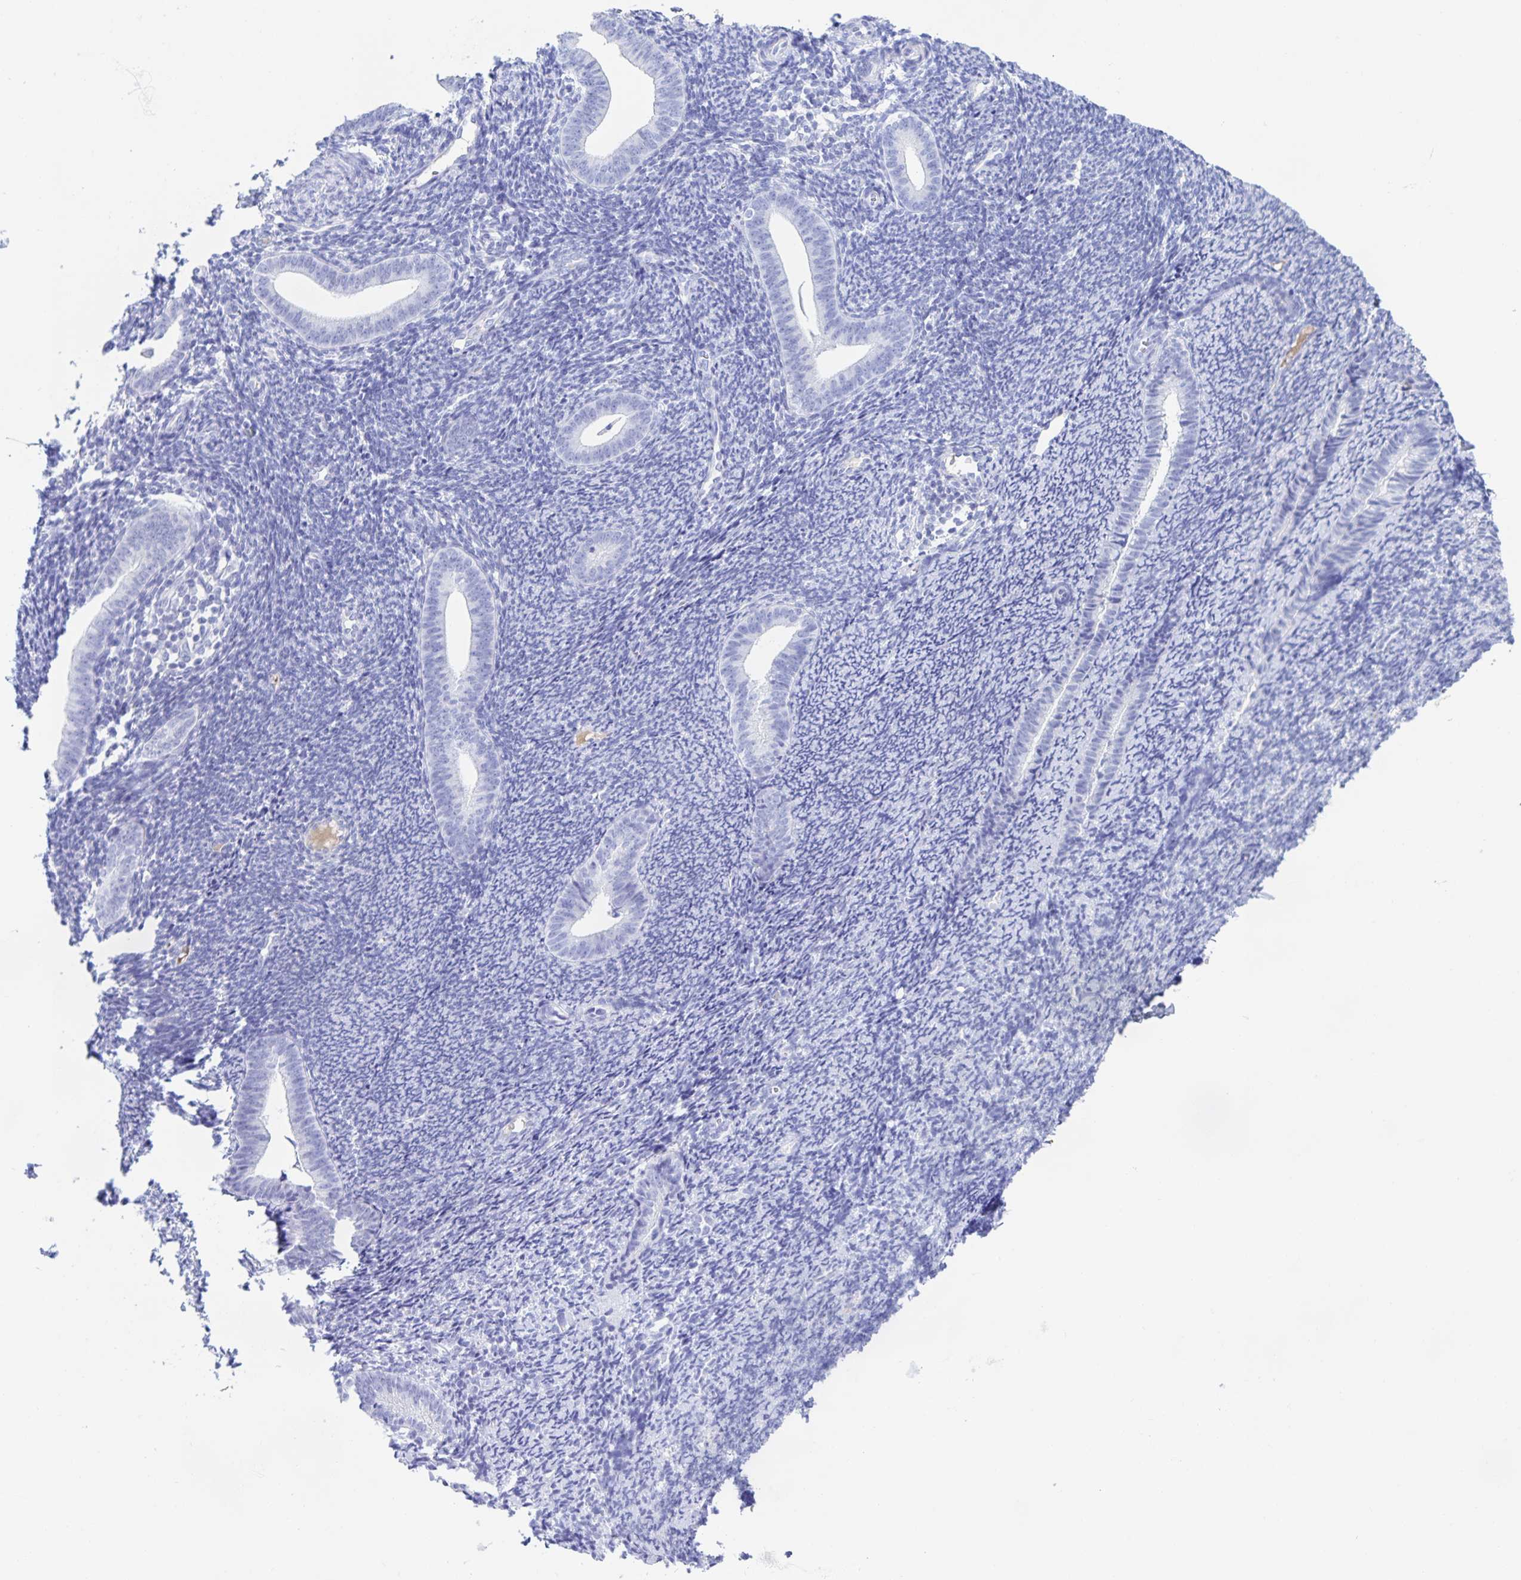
{"staining": {"intensity": "negative", "quantity": "none", "location": "none"}, "tissue": "endometrium", "cell_type": "Cells in endometrial stroma", "image_type": "normal", "snomed": [{"axis": "morphology", "description": "Normal tissue, NOS"}, {"axis": "topography", "description": "Endometrium"}], "caption": "DAB immunohistochemical staining of normal human endometrium shows no significant expression in cells in endometrial stroma. (DAB immunohistochemistry visualized using brightfield microscopy, high magnification).", "gene": "CATSPER4", "patient": {"sex": "female", "age": 39}}